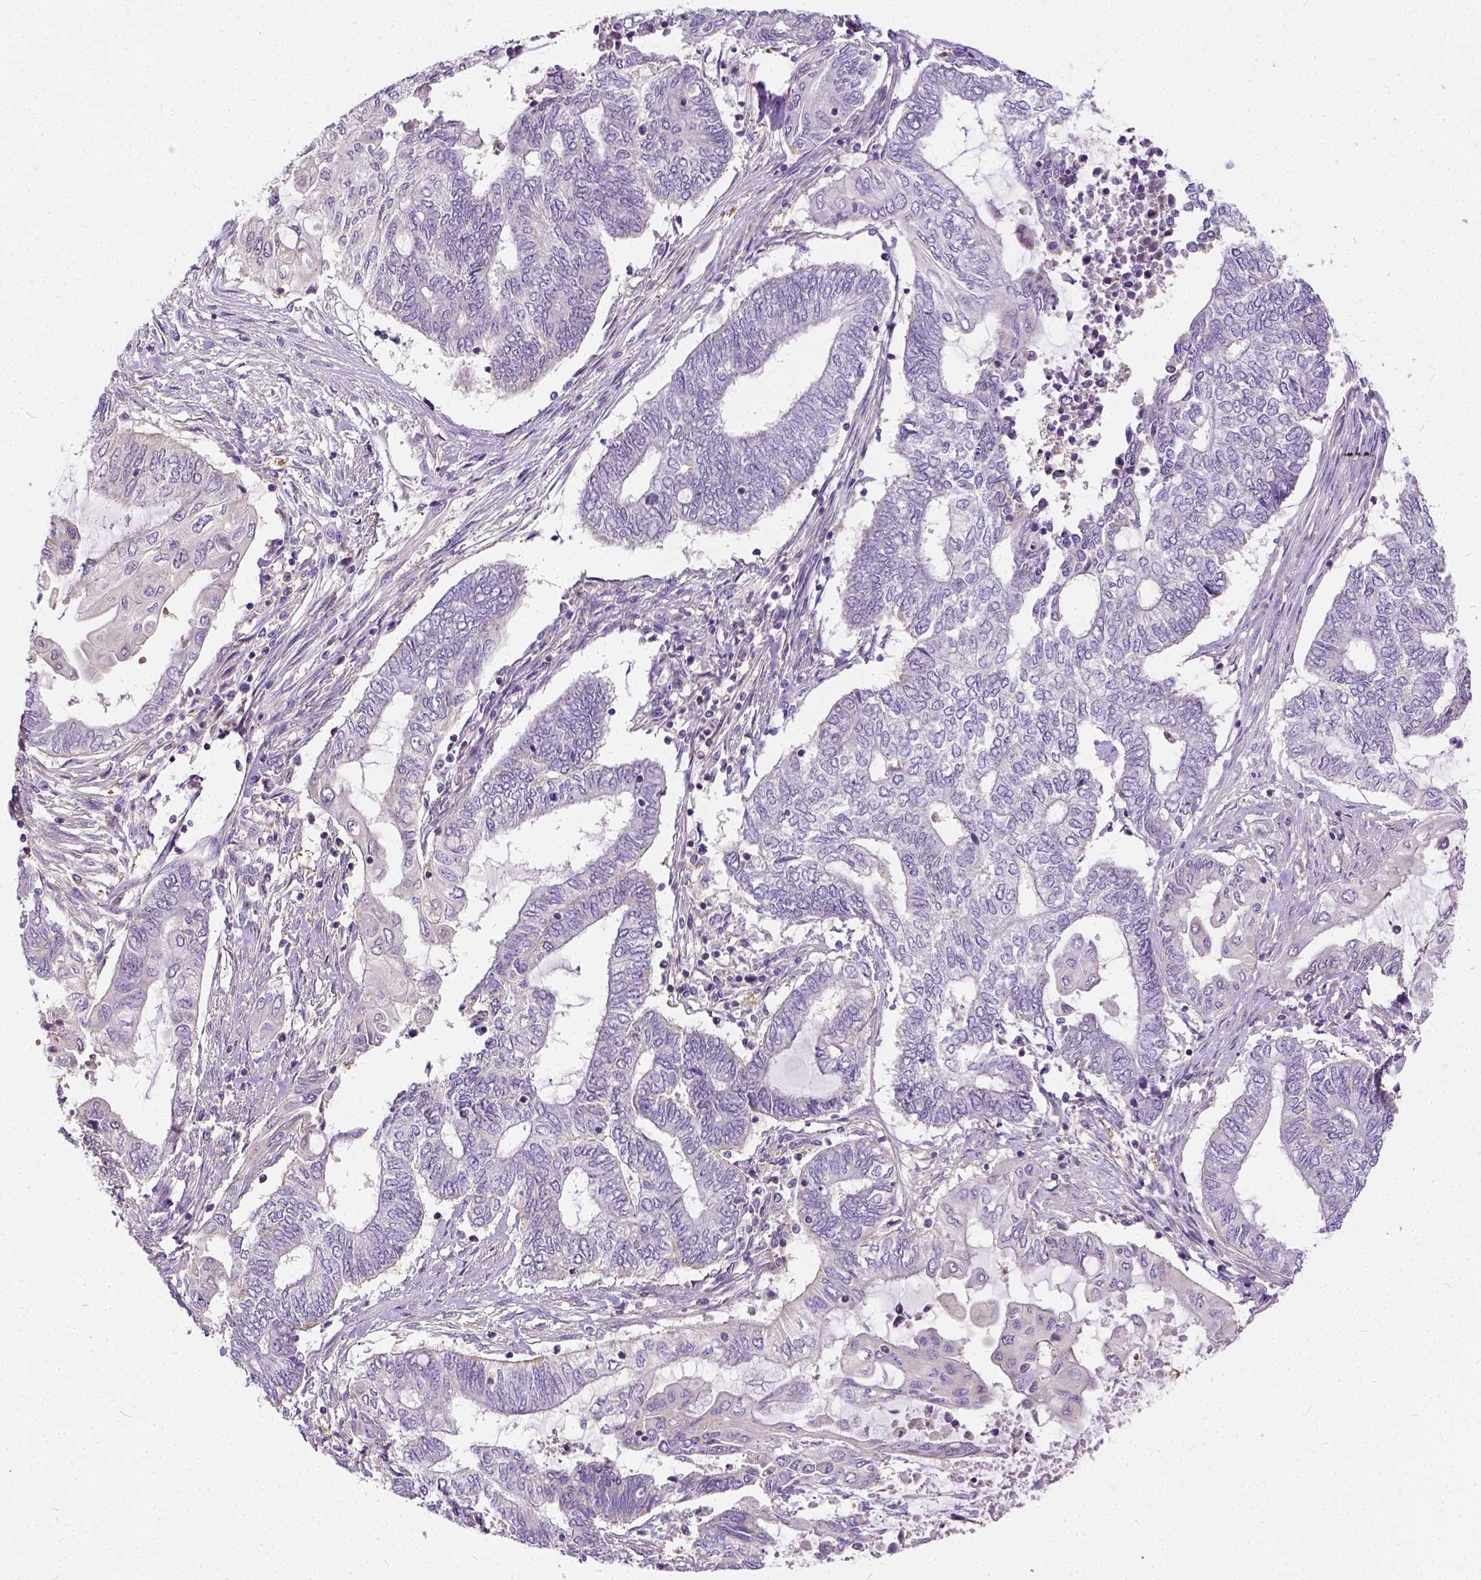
{"staining": {"intensity": "negative", "quantity": "none", "location": "none"}, "tissue": "endometrial cancer", "cell_type": "Tumor cells", "image_type": "cancer", "snomed": [{"axis": "morphology", "description": "Adenocarcinoma, NOS"}, {"axis": "topography", "description": "Uterus"}, {"axis": "topography", "description": "Endometrium"}], "caption": "Endometrial cancer stained for a protein using immunohistochemistry (IHC) exhibits no staining tumor cells.", "gene": "CADM4", "patient": {"sex": "female", "age": 70}}